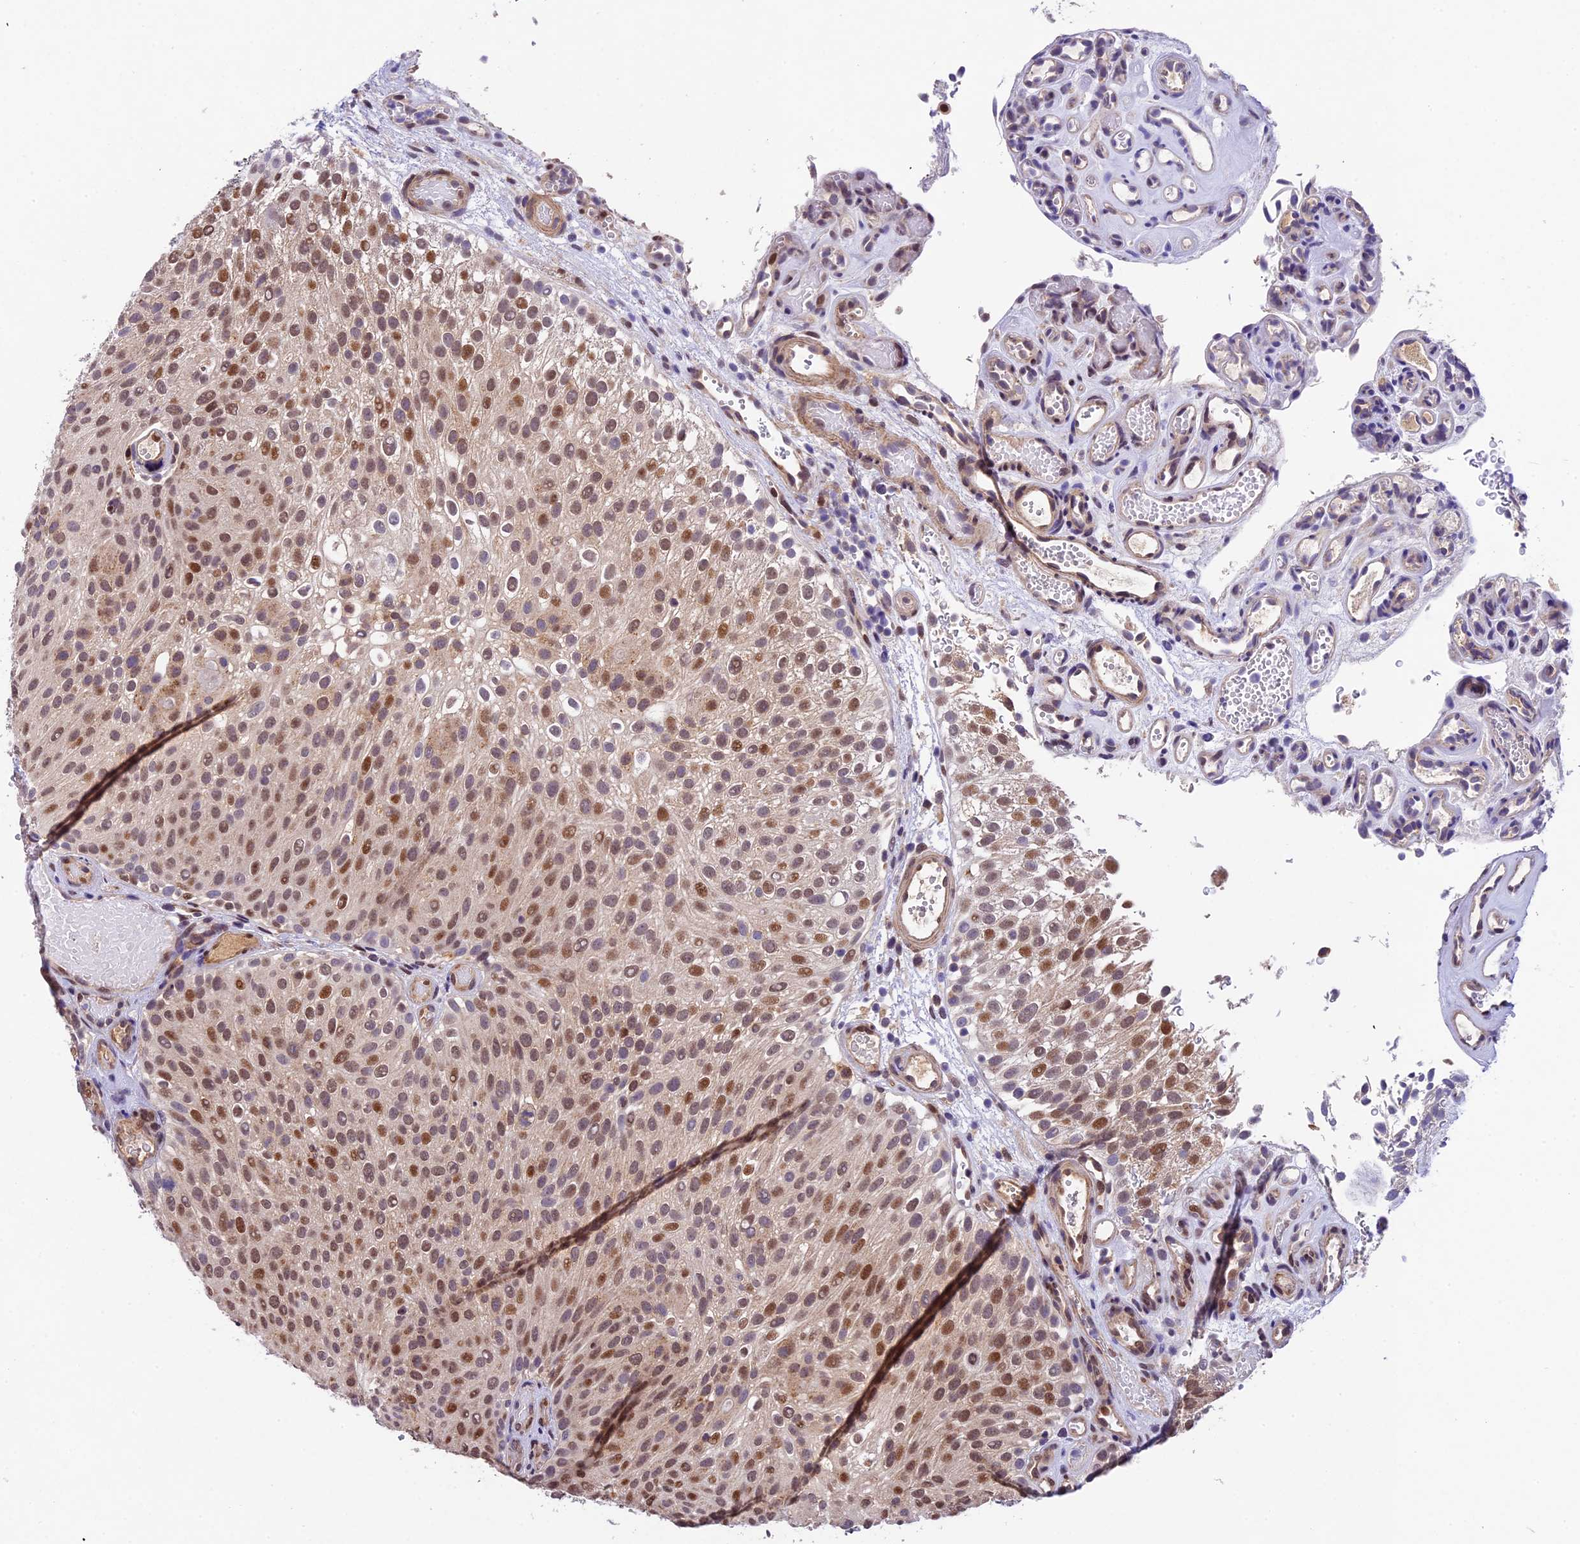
{"staining": {"intensity": "moderate", "quantity": ">75%", "location": "nuclear"}, "tissue": "urothelial cancer", "cell_type": "Tumor cells", "image_type": "cancer", "snomed": [{"axis": "morphology", "description": "Urothelial carcinoma, Low grade"}, {"axis": "topography", "description": "Urinary bladder"}], "caption": "Moderate nuclear expression for a protein is seen in approximately >75% of tumor cells of urothelial cancer using immunohistochemistry (IHC).", "gene": "CCSER1", "patient": {"sex": "male", "age": 78}}